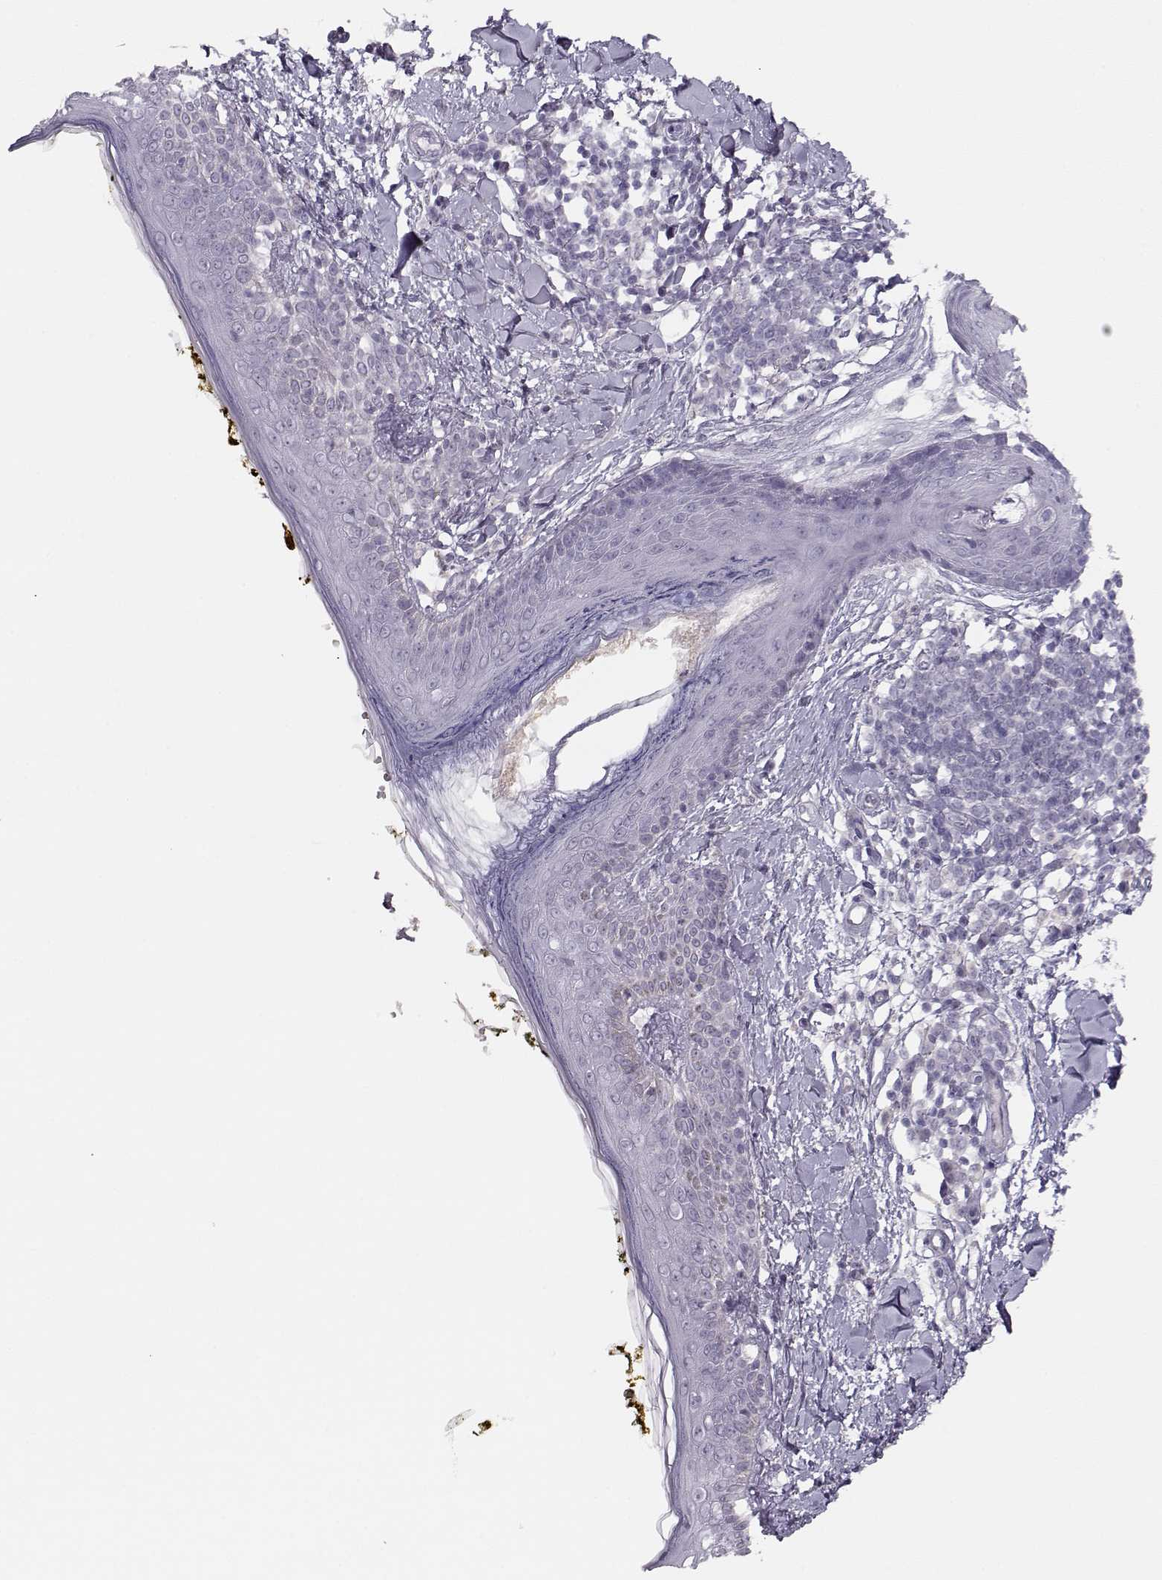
{"staining": {"intensity": "negative", "quantity": "none", "location": "none"}, "tissue": "skin", "cell_type": "Fibroblasts", "image_type": "normal", "snomed": [{"axis": "morphology", "description": "Normal tissue, NOS"}, {"axis": "topography", "description": "Skin"}], "caption": "A high-resolution image shows immunohistochemistry (IHC) staining of benign skin, which reveals no significant positivity in fibroblasts.", "gene": "IMPG1", "patient": {"sex": "male", "age": 76}}